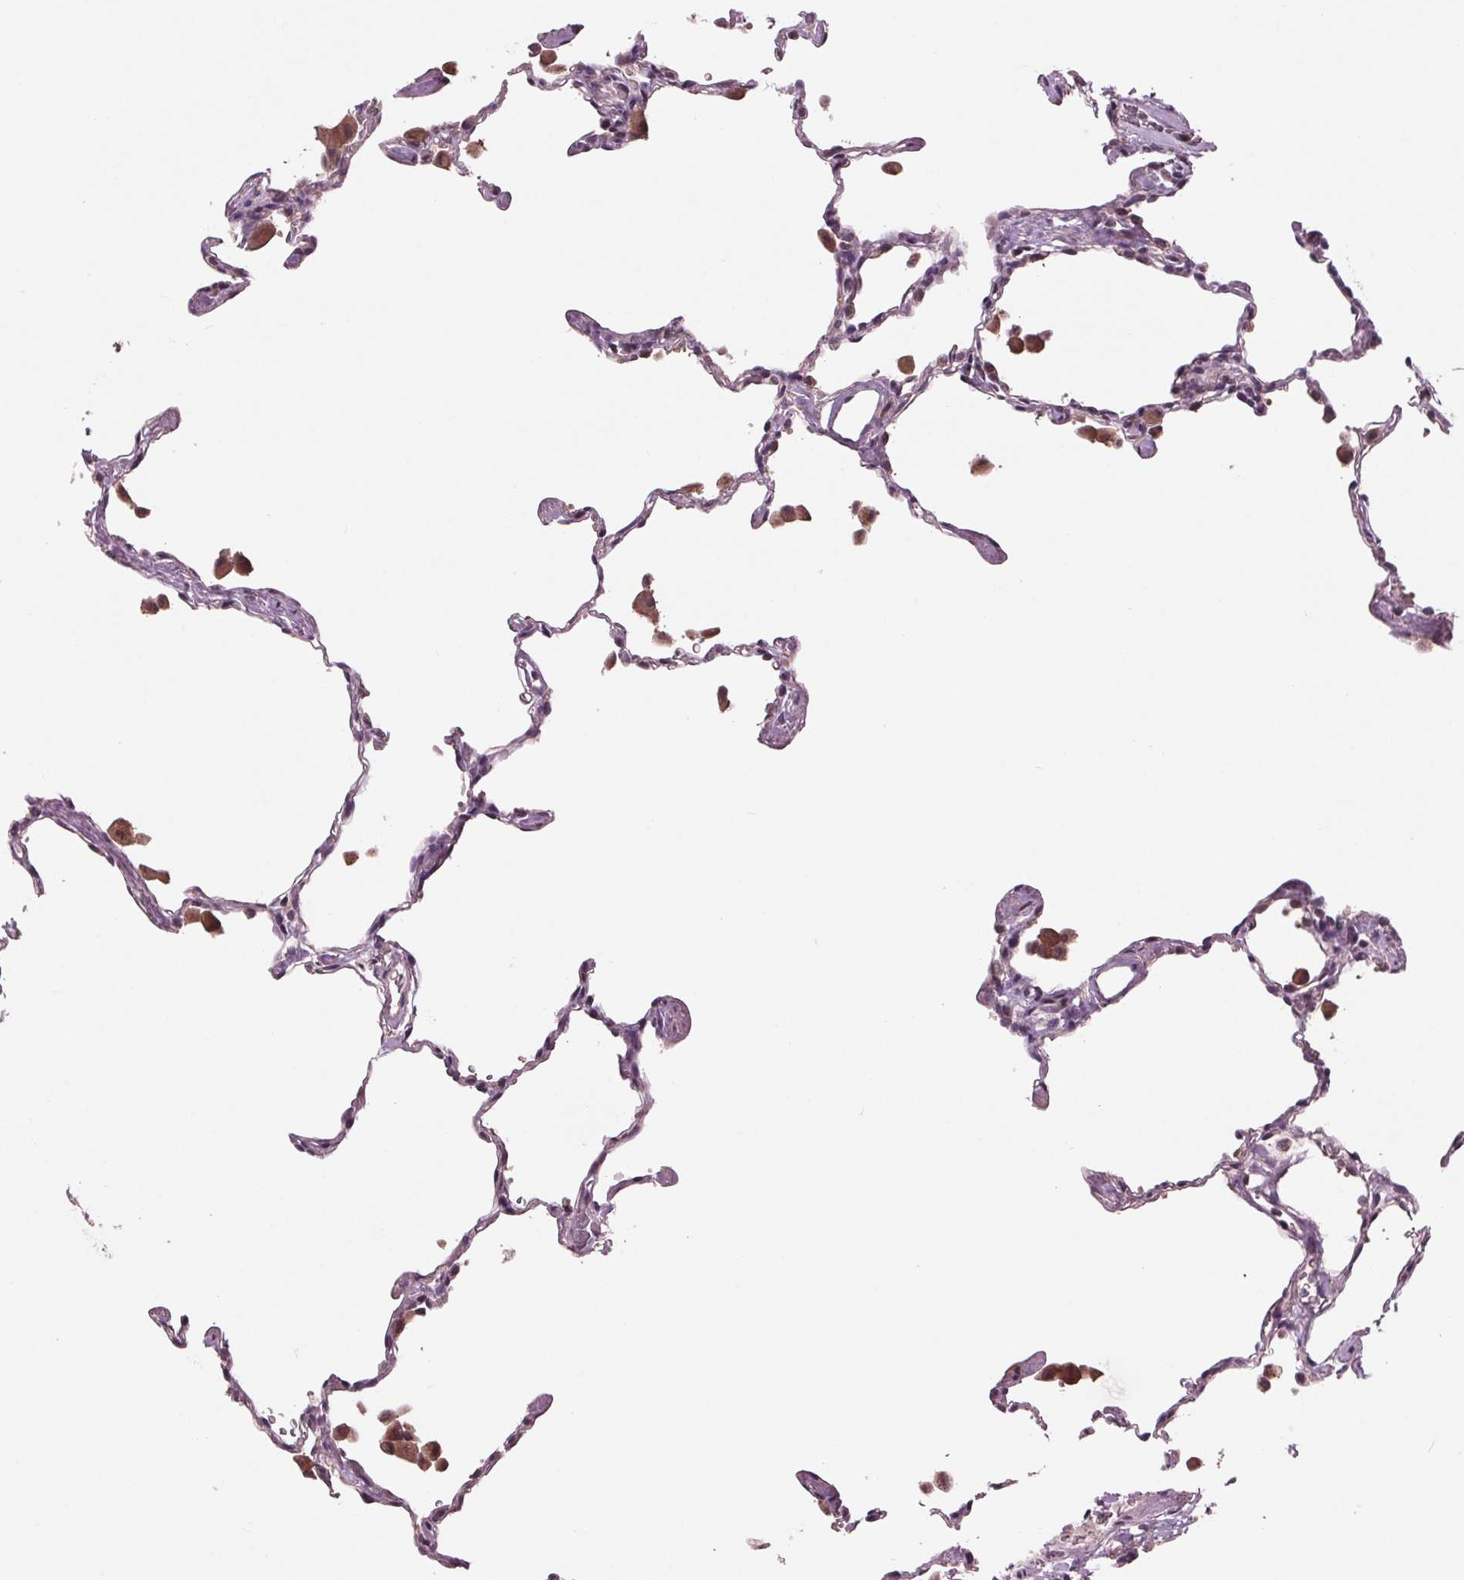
{"staining": {"intensity": "weak", "quantity": "<25%", "location": "nuclear"}, "tissue": "lung", "cell_type": "Alveolar cells", "image_type": "normal", "snomed": [{"axis": "morphology", "description": "Normal tissue, NOS"}, {"axis": "topography", "description": "Lung"}], "caption": "The histopathology image exhibits no staining of alveolar cells in benign lung.", "gene": "MAPK8", "patient": {"sex": "female", "age": 47}}